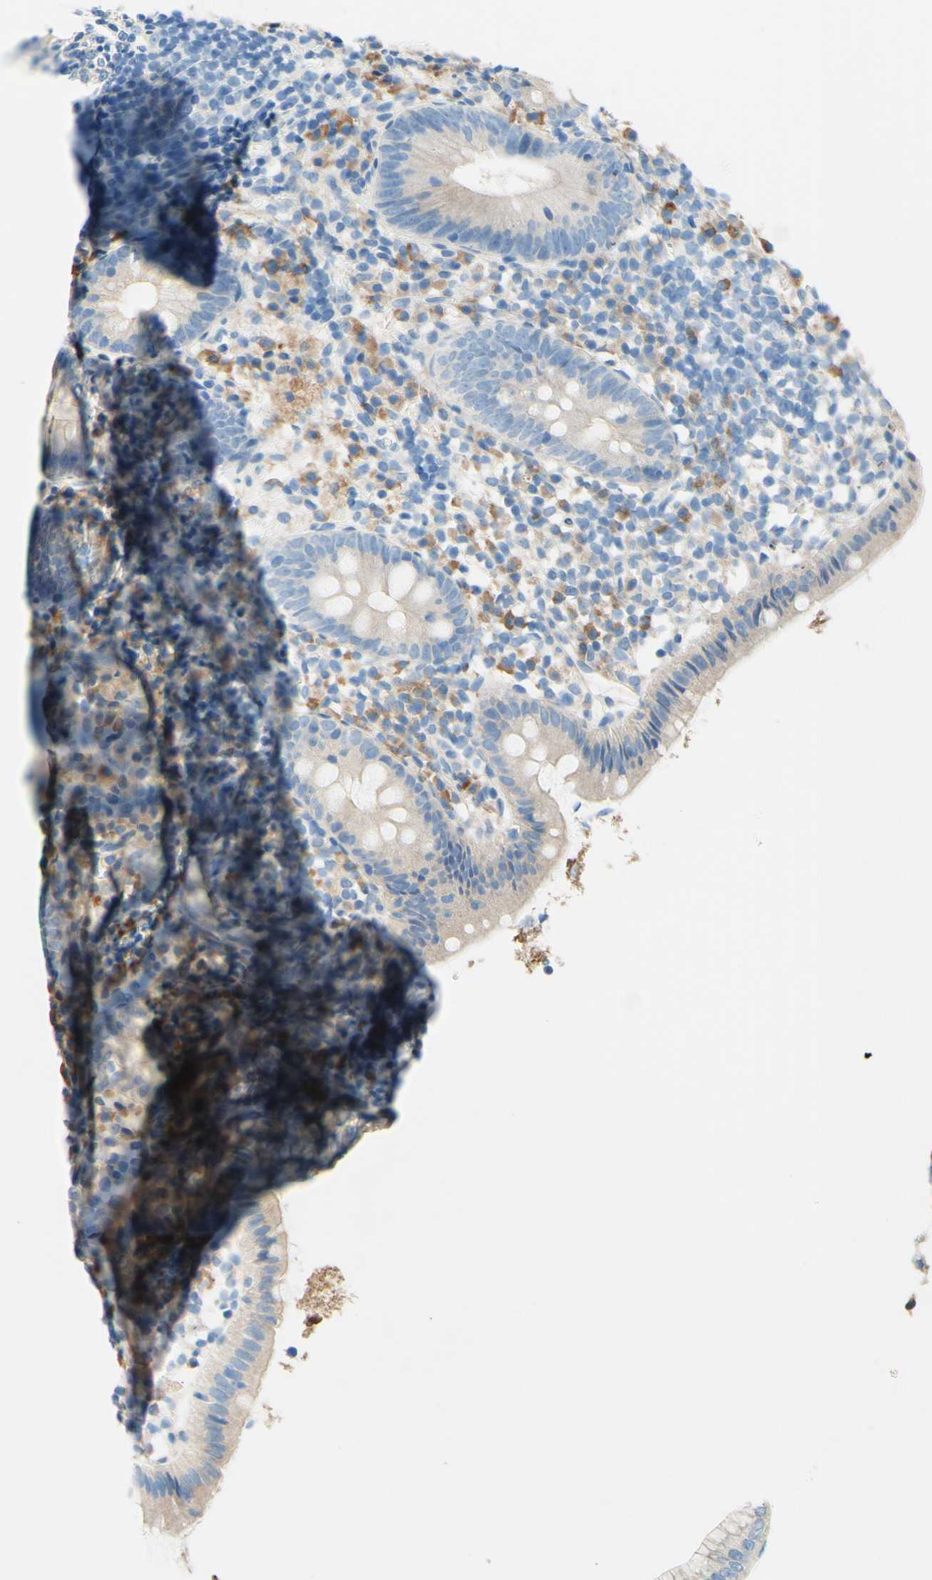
{"staining": {"intensity": "negative", "quantity": "none", "location": "none"}, "tissue": "appendix", "cell_type": "Glandular cells", "image_type": "normal", "snomed": [{"axis": "morphology", "description": "Normal tissue, NOS"}, {"axis": "topography", "description": "Appendix"}], "caption": "The photomicrograph exhibits no staining of glandular cells in benign appendix.", "gene": "PASD1", "patient": {"sex": "female", "age": 20}}